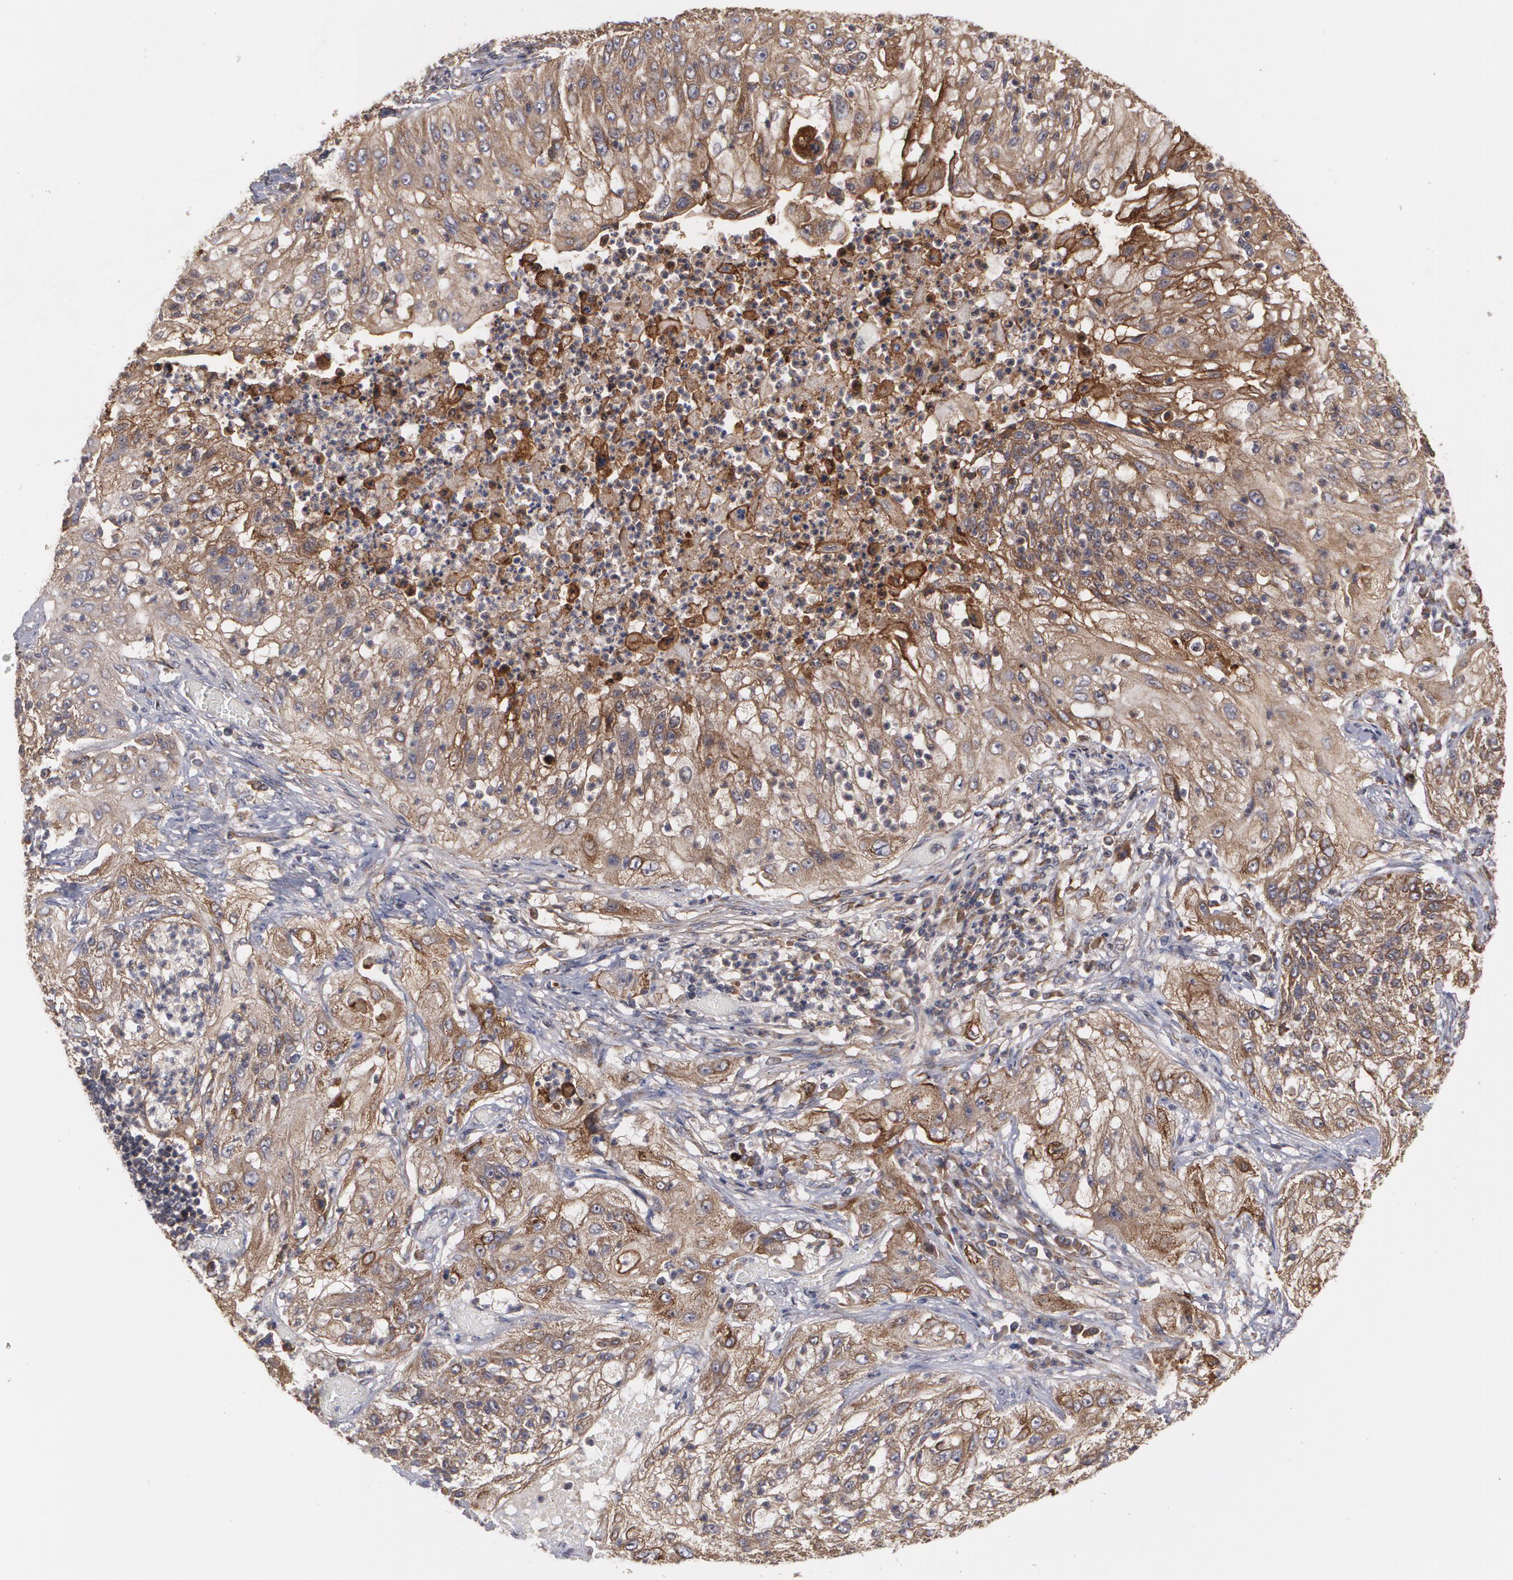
{"staining": {"intensity": "moderate", "quantity": ">75%", "location": "cytoplasmic/membranous"}, "tissue": "lung cancer", "cell_type": "Tumor cells", "image_type": "cancer", "snomed": [{"axis": "morphology", "description": "Inflammation, NOS"}, {"axis": "morphology", "description": "Squamous cell carcinoma, NOS"}, {"axis": "topography", "description": "Lymph node"}, {"axis": "topography", "description": "Soft tissue"}, {"axis": "topography", "description": "Lung"}], "caption": "Protein expression analysis of squamous cell carcinoma (lung) demonstrates moderate cytoplasmic/membranous expression in approximately >75% of tumor cells.", "gene": "BMP6", "patient": {"sex": "male", "age": 66}}